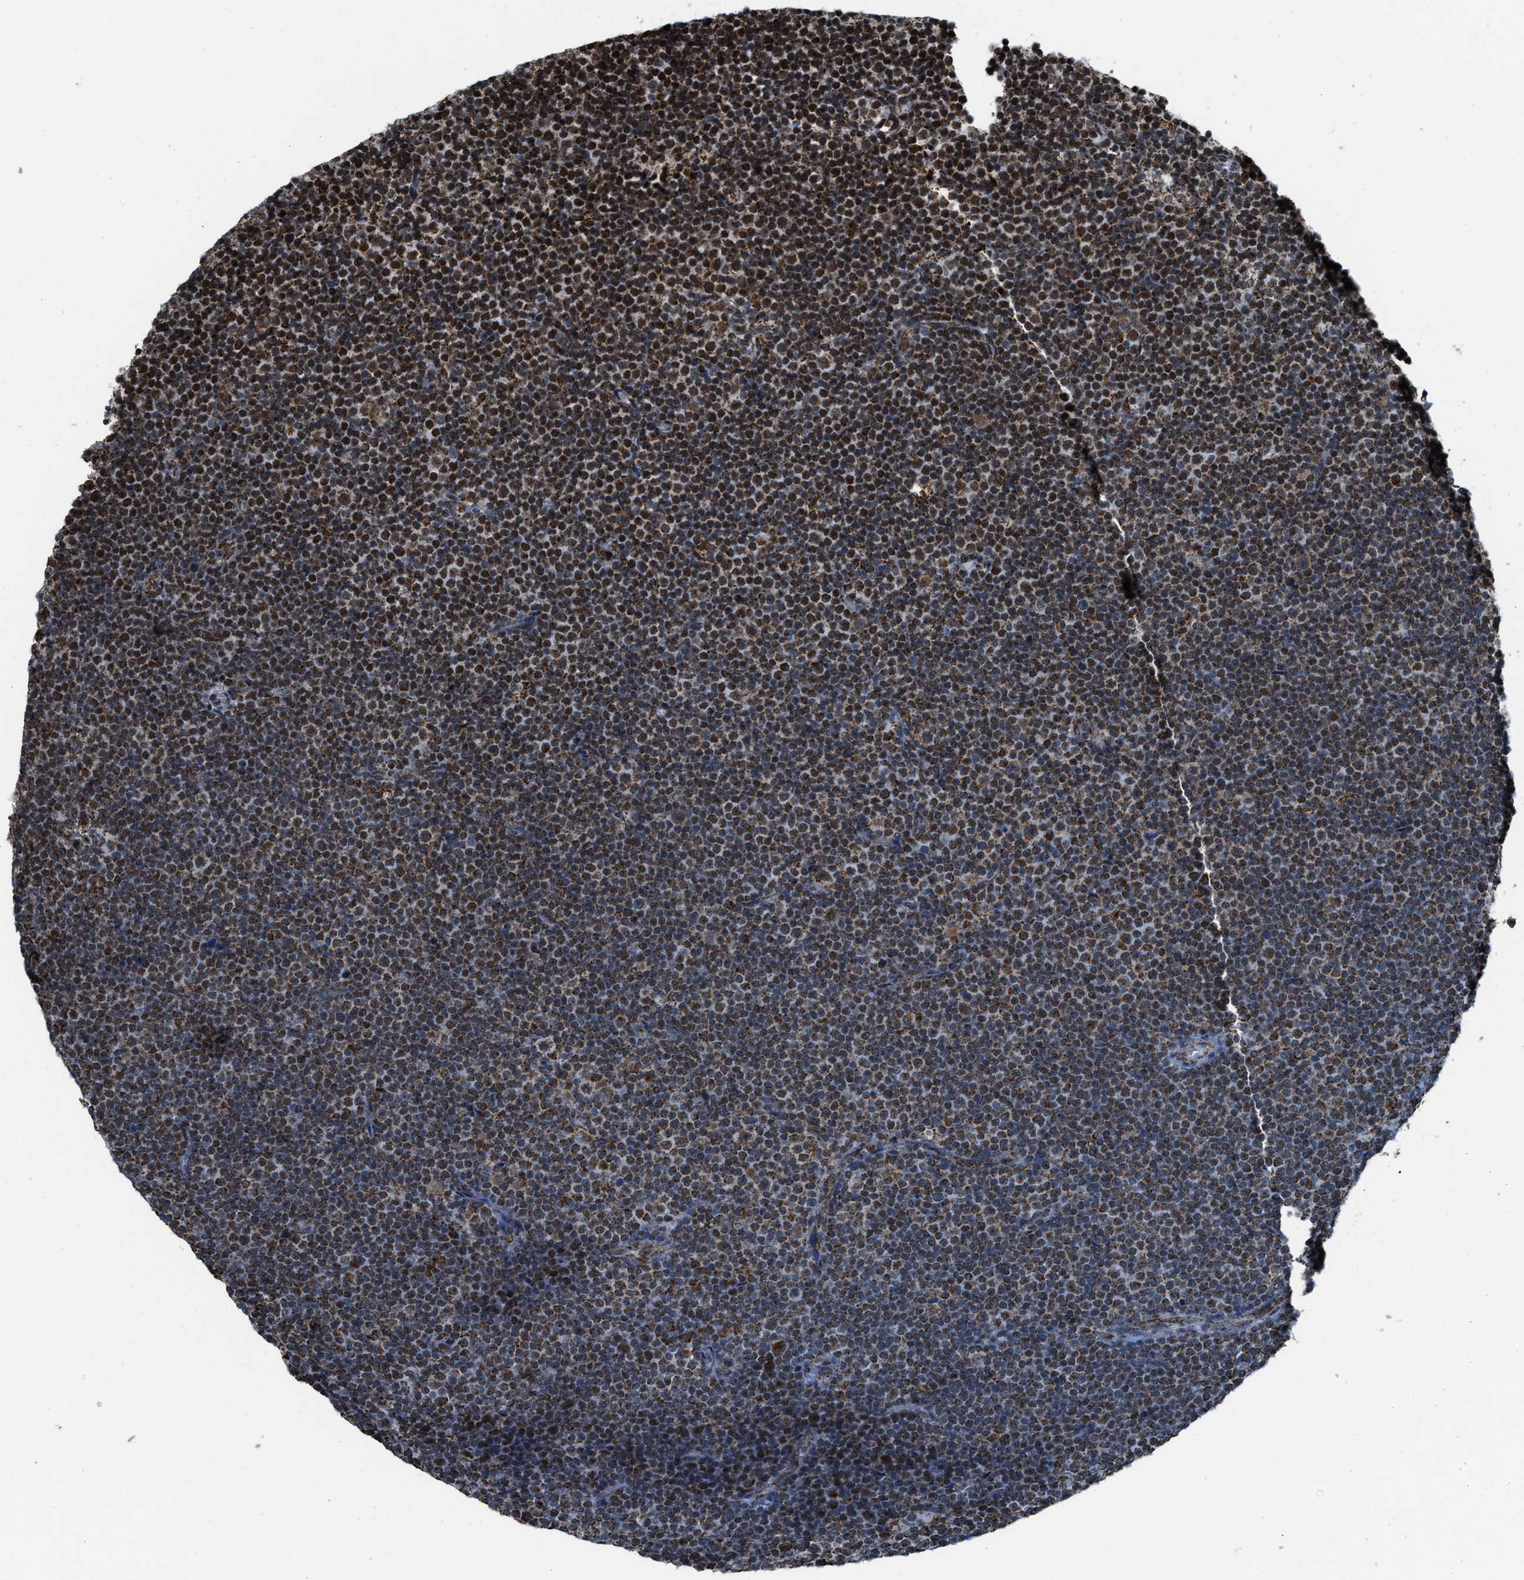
{"staining": {"intensity": "moderate", "quantity": ">75%", "location": "cytoplasmic/membranous"}, "tissue": "lymphoma", "cell_type": "Tumor cells", "image_type": "cancer", "snomed": [{"axis": "morphology", "description": "Malignant lymphoma, non-Hodgkin's type, Low grade"}, {"axis": "topography", "description": "Lymph node"}], "caption": "Moderate cytoplasmic/membranous staining for a protein is present in about >75% of tumor cells of low-grade malignant lymphoma, non-Hodgkin's type using immunohistochemistry (IHC).", "gene": "HIBADH", "patient": {"sex": "female", "age": 67}}